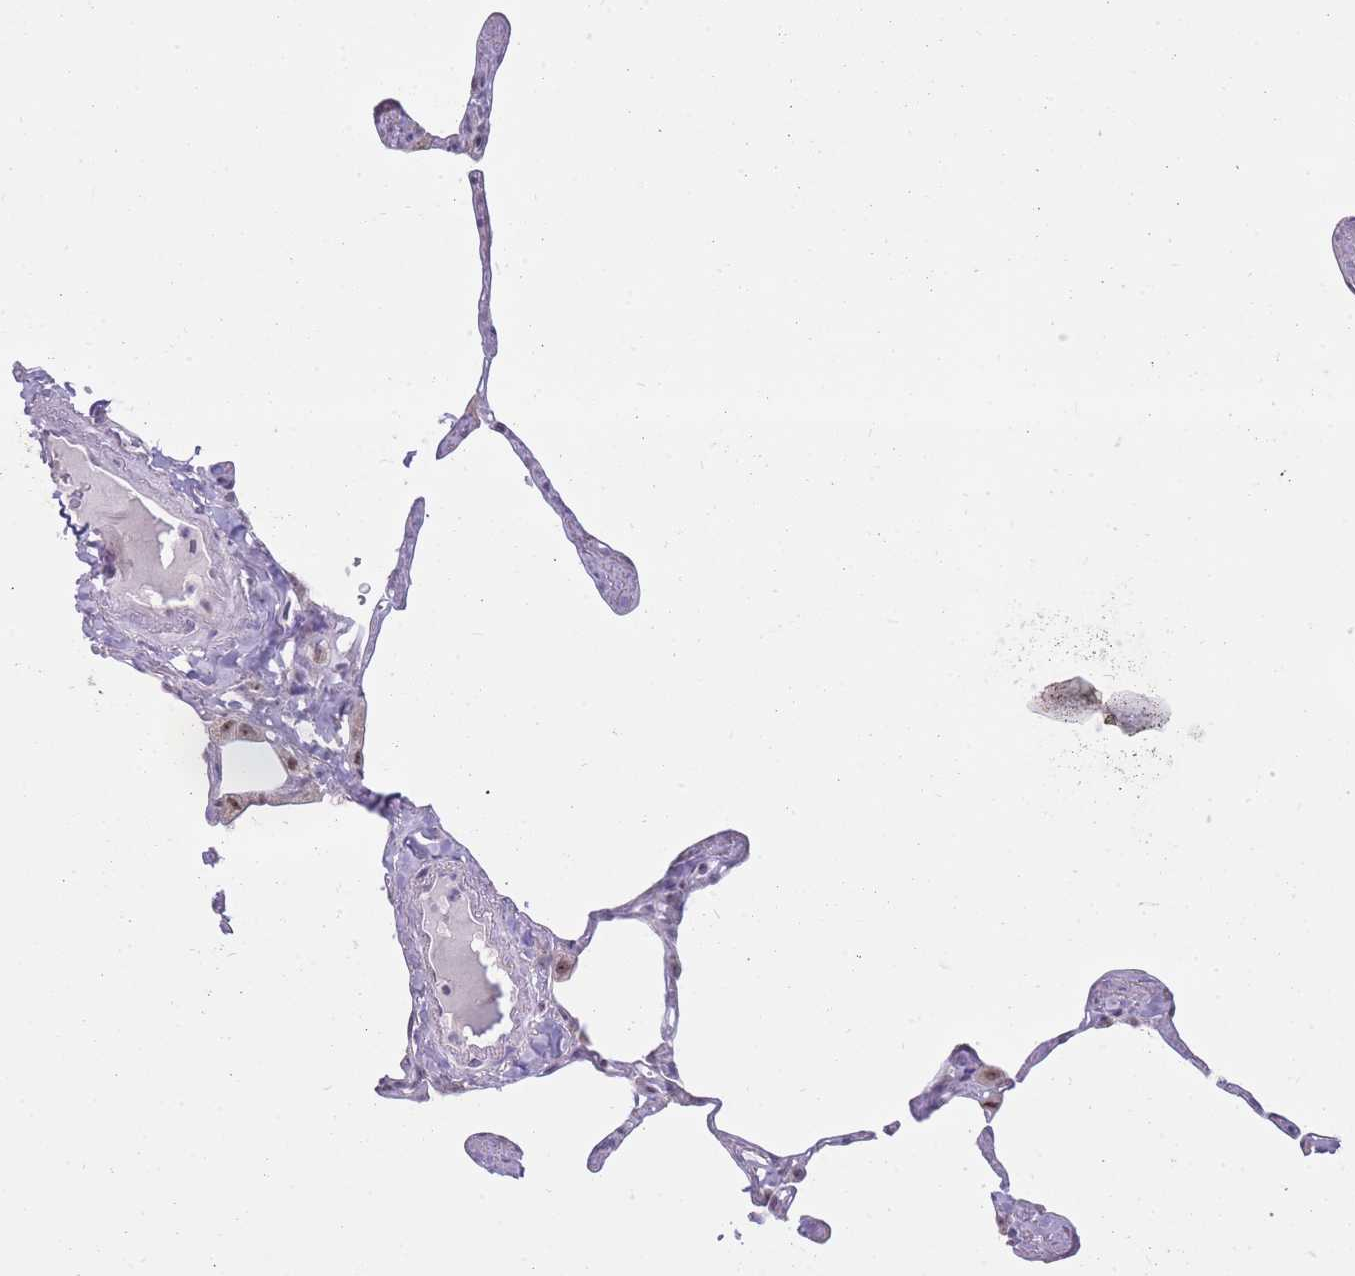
{"staining": {"intensity": "negative", "quantity": "none", "location": "none"}, "tissue": "lung", "cell_type": "Alveolar cells", "image_type": "normal", "snomed": [{"axis": "morphology", "description": "Normal tissue, NOS"}, {"axis": "topography", "description": "Lung"}], "caption": "The histopathology image reveals no significant positivity in alveolar cells of lung.", "gene": "MCIDAS", "patient": {"sex": "male", "age": 65}}